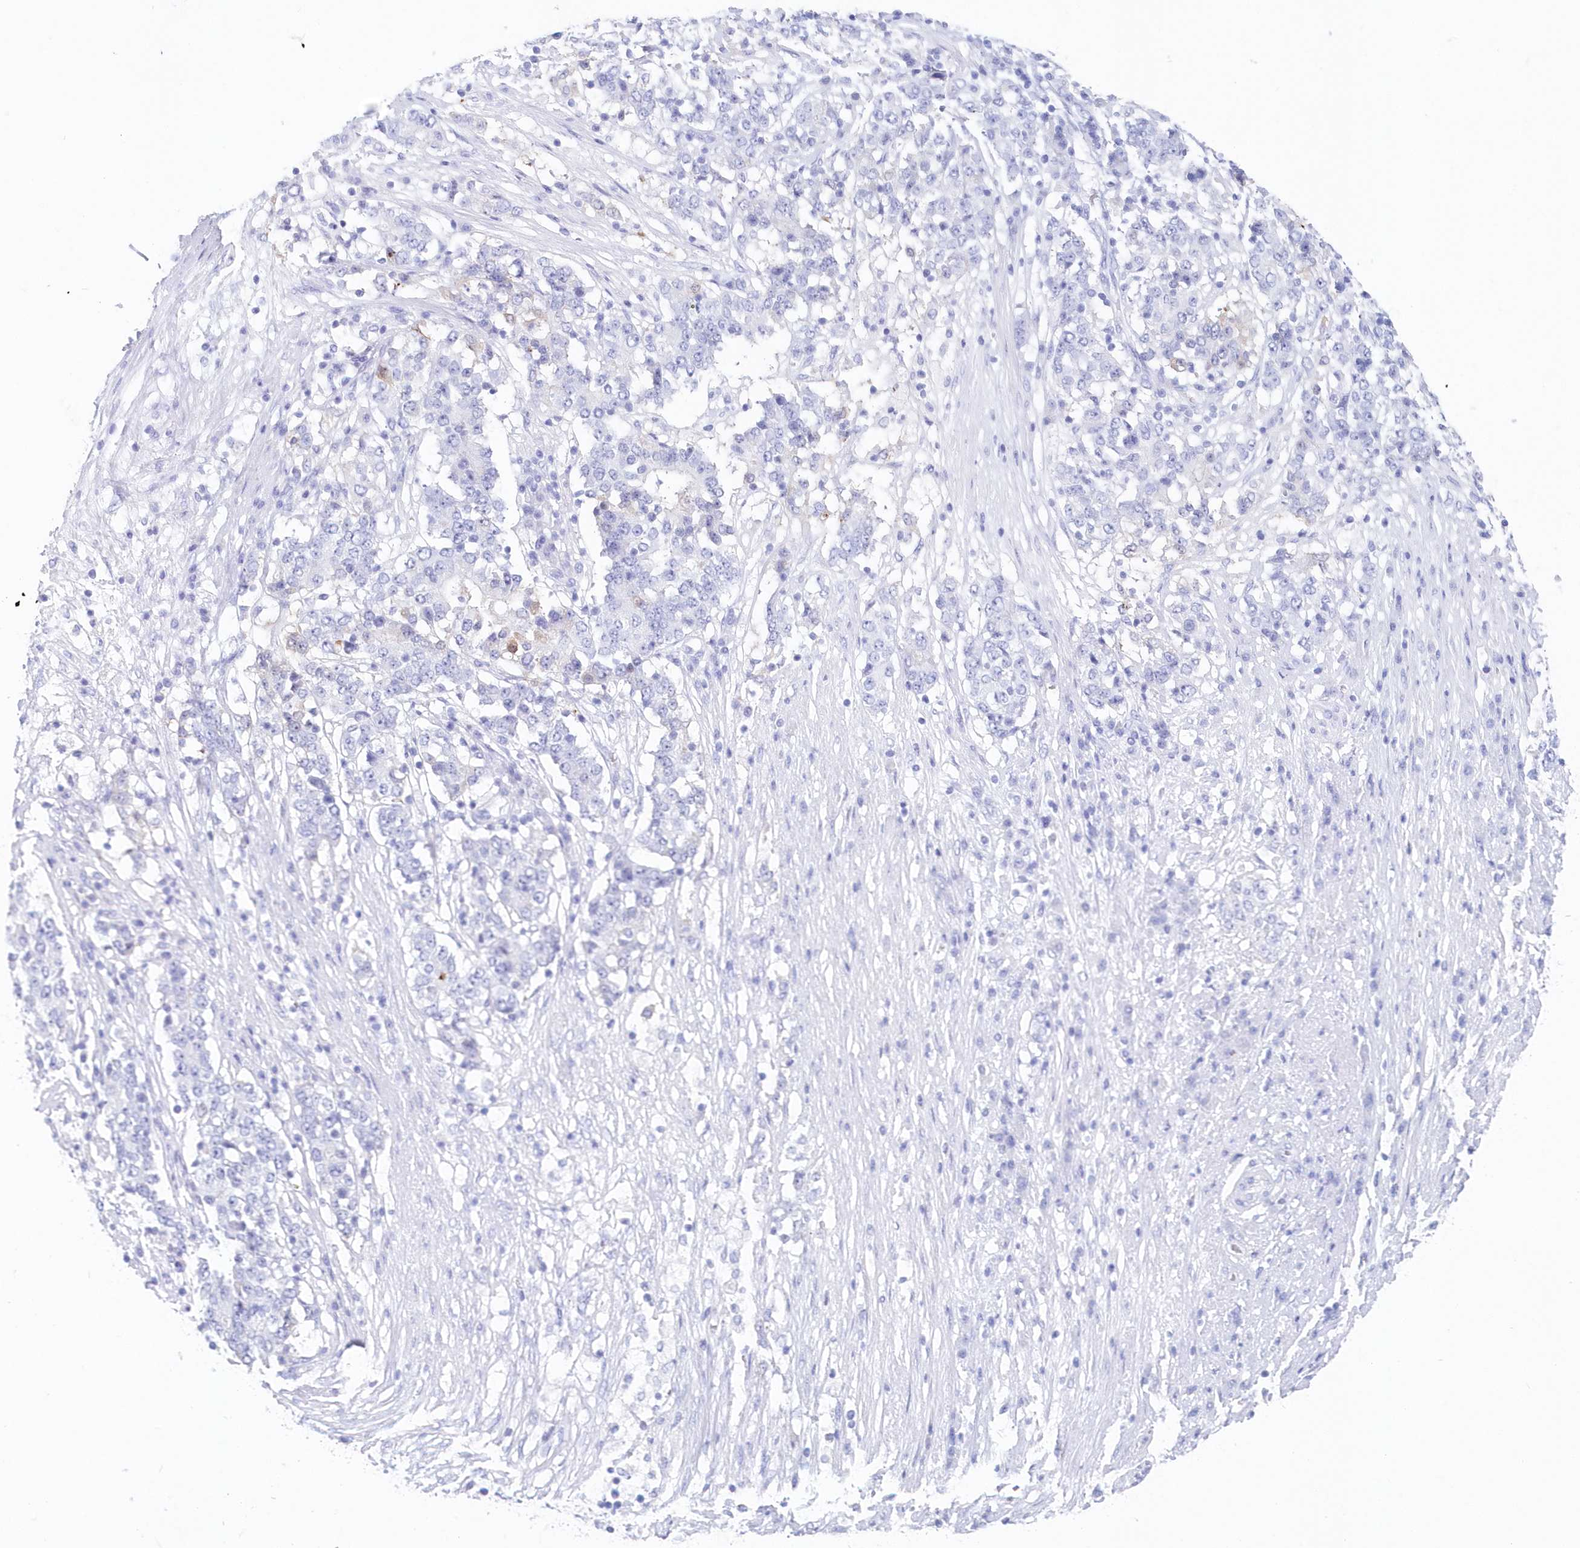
{"staining": {"intensity": "negative", "quantity": "none", "location": "none"}, "tissue": "stomach cancer", "cell_type": "Tumor cells", "image_type": "cancer", "snomed": [{"axis": "morphology", "description": "Adenocarcinoma, NOS"}, {"axis": "topography", "description": "Stomach"}], "caption": "Immunohistochemical staining of stomach cancer reveals no significant positivity in tumor cells. (DAB (3,3'-diaminobenzidine) immunohistochemistry (IHC), high magnification).", "gene": "CSNK1G2", "patient": {"sex": "male", "age": 59}}